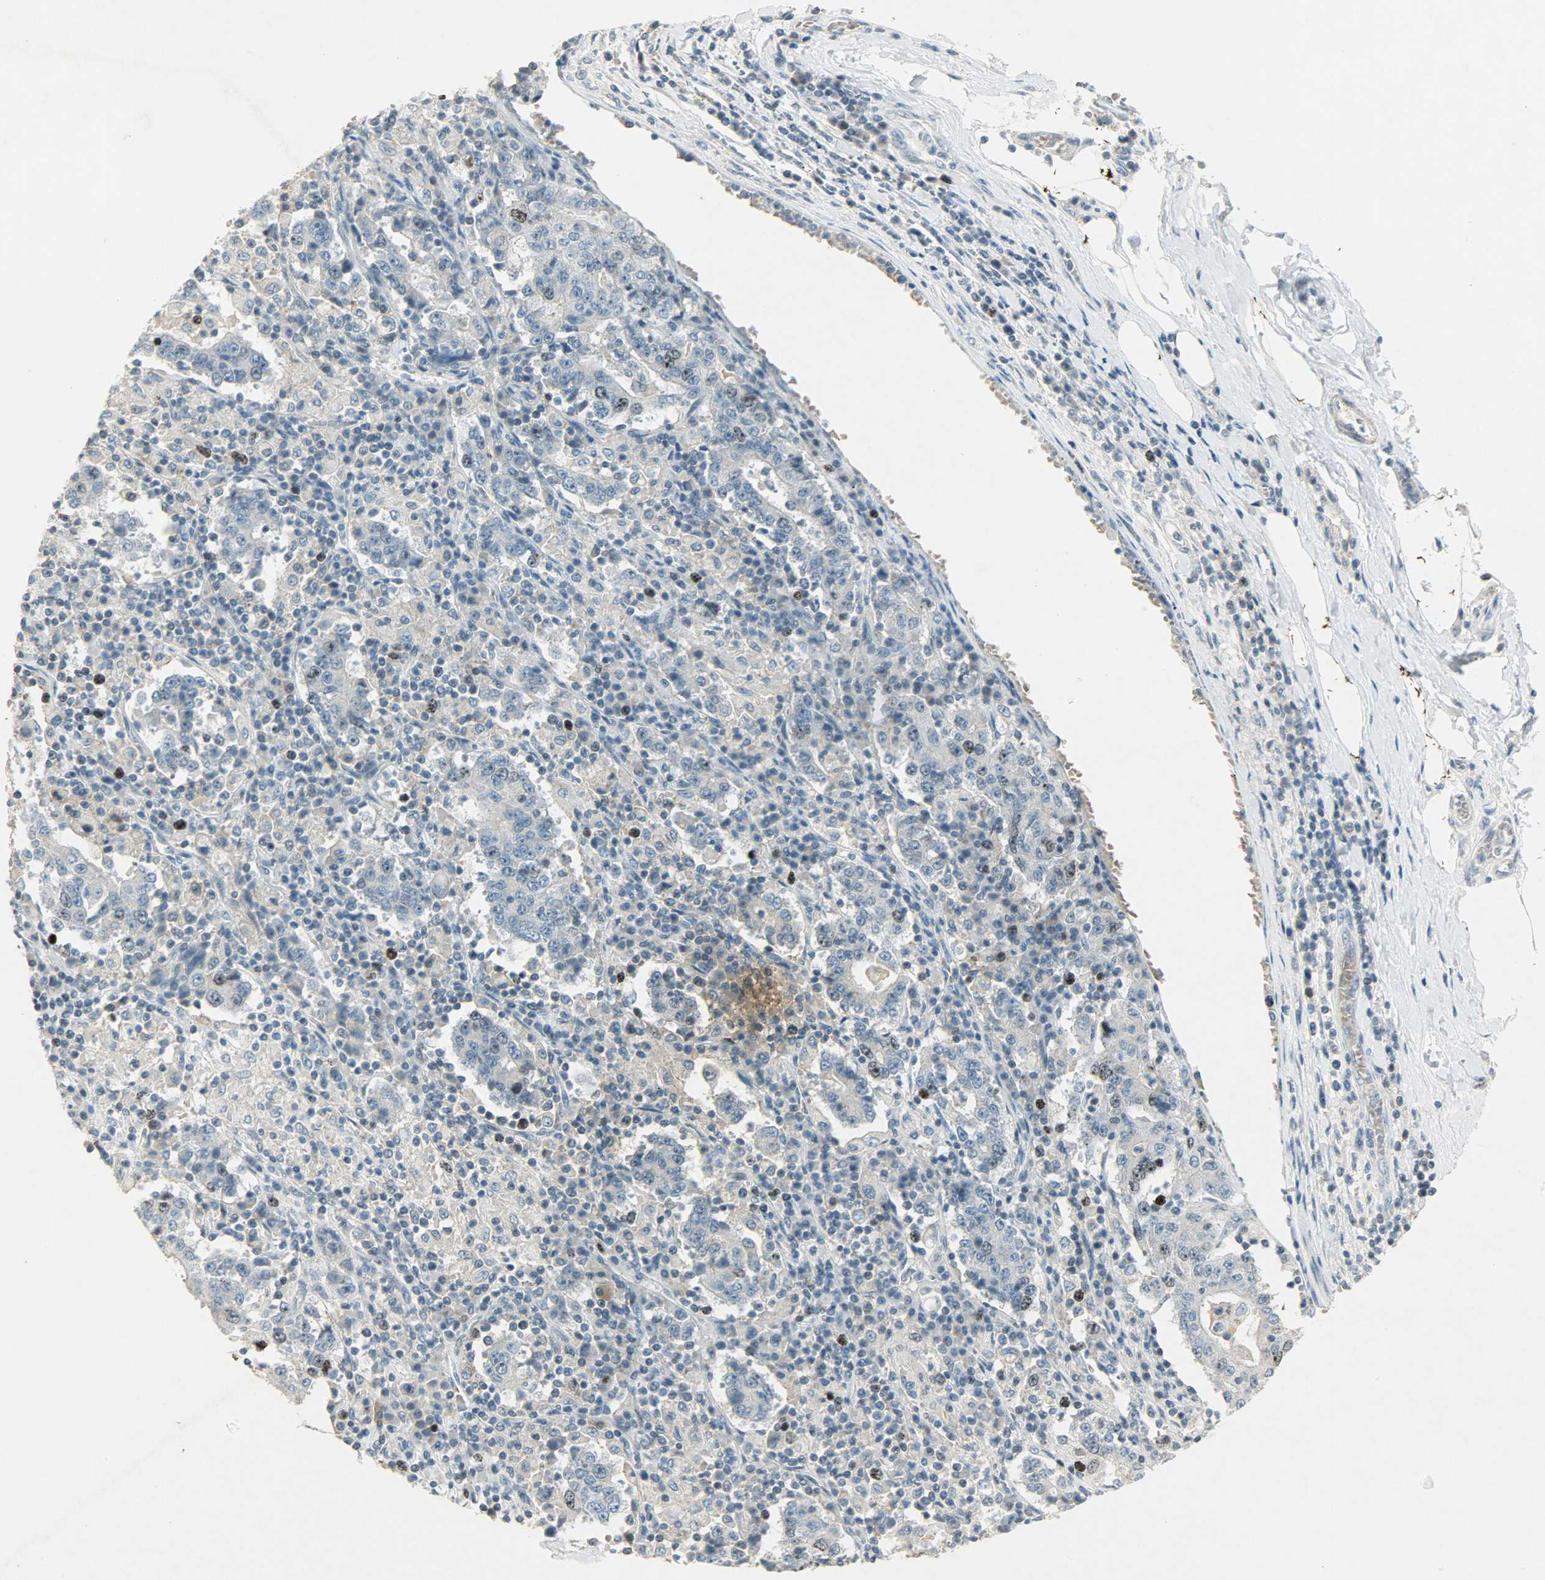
{"staining": {"intensity": "strong", "quantity": "<25%", "location": "nuclear"}, "tissue": "stomach cancer", "cell_type": "Tumor cells", "image_type": "cancer", "snomed": [{"axis": "morphology", "description": "Normal tissue, NOS"}, {"axis": "morphology", "description": "Adenocarcinoma, NOS"}, {"axis": "topography", "description": "Stomach, upper"}, {"axis": "topography", "description": "Stomach"}], "caption": "Tumor cells exhibit strong nuclear staining in approximately <25% of cells in adenocarcinoma (stomach).", "gene": "AURKB", "patient": {"sex": "male", "age": 59}}